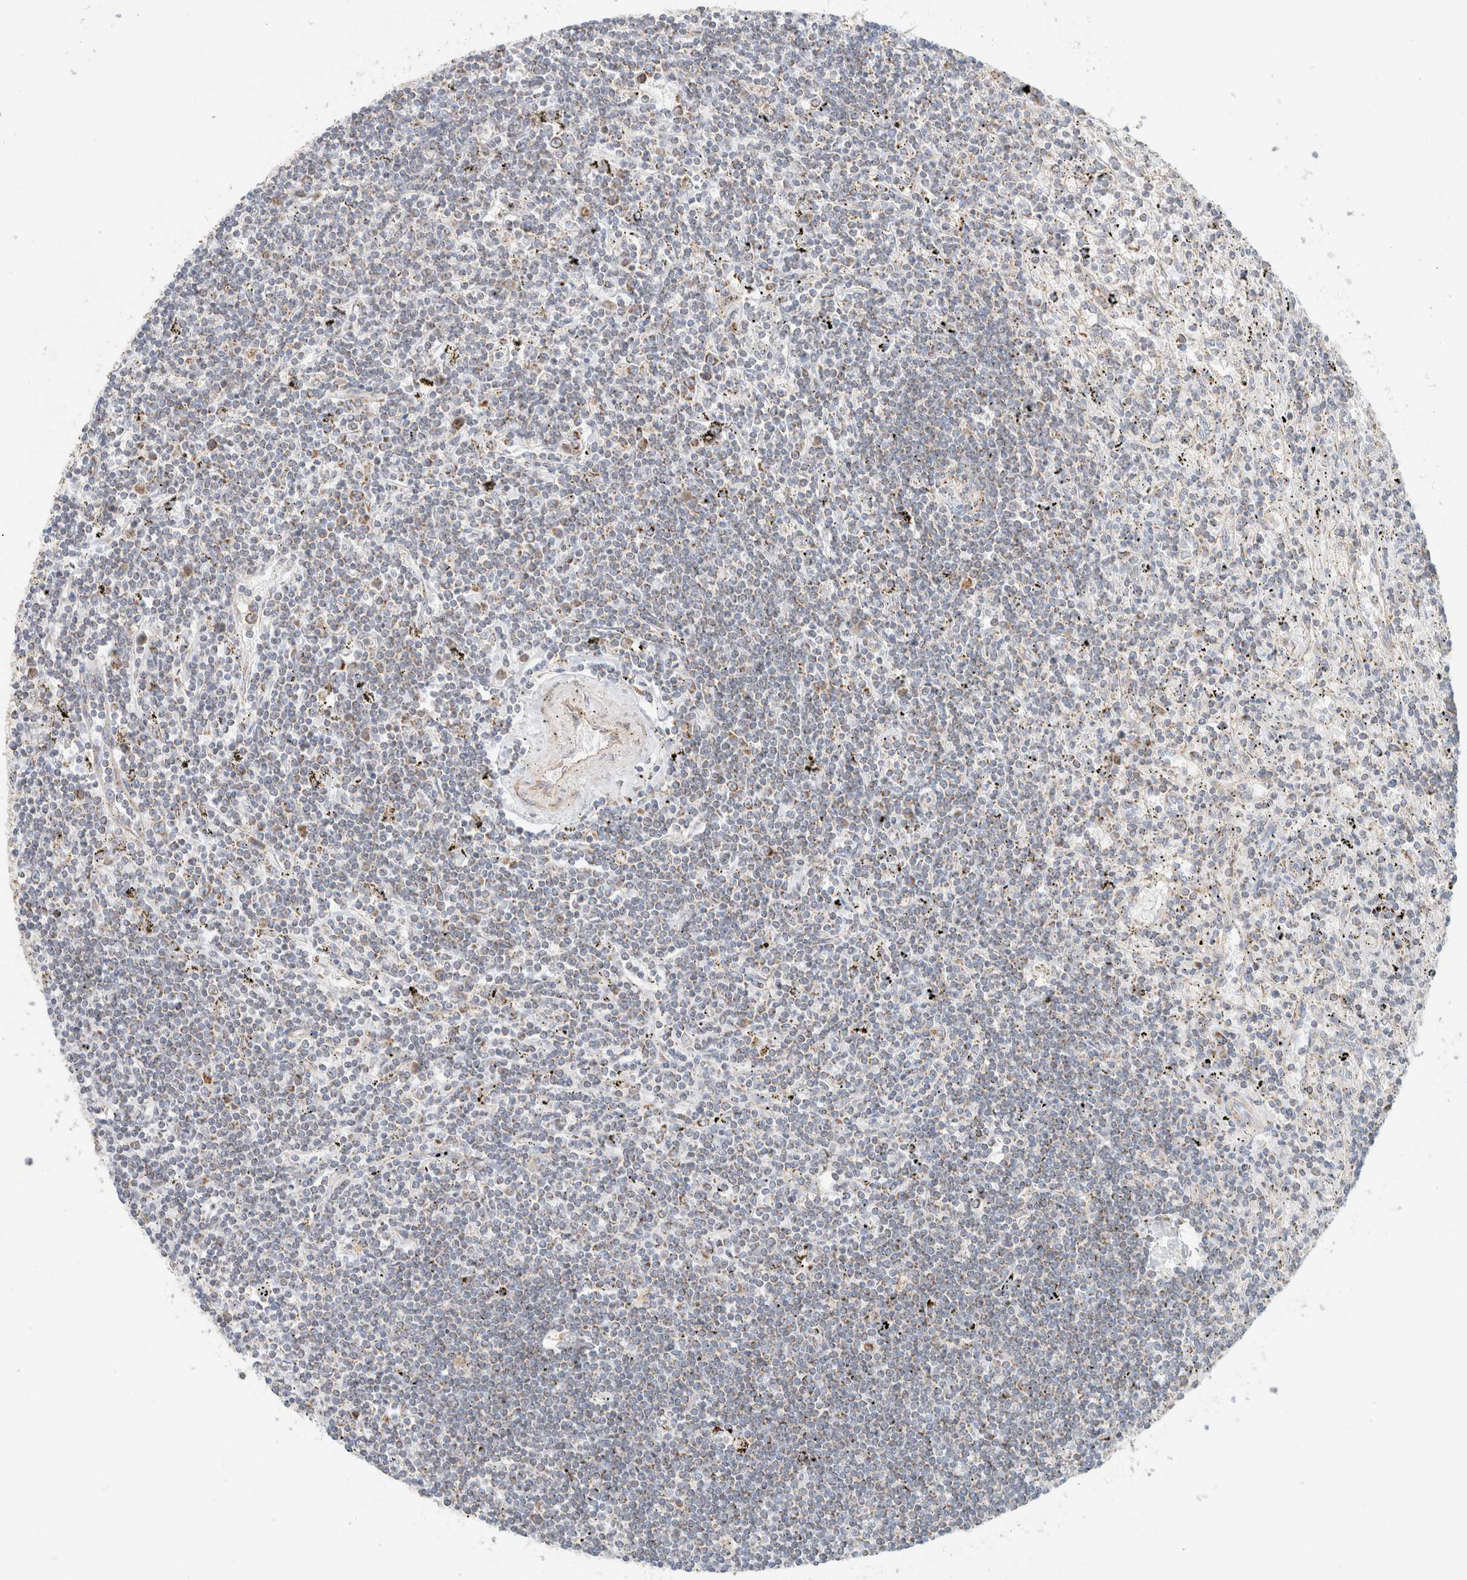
{"staining": {"intensity": "moderate", "quantity": "<25%", "location": "cytoplasmic/membranous"}, "tissue": "lymphoma", "cell_type": "Tumor cells", "image_type": "cancer", "snomed": [{"axis": "morphology", "description": "Malignant lymphoma, non-Hodgkin's type, Low grade"}, {"axis": "topography", "description": "Spleen"}], "caption": "An image showing moderate cytoplasmic/membranous positivity in about <25% of tumor cells in malignant lymphoma, non-Hodgkin's type (low-grade), as visualized by brown immunohistochemical staining.", "gene": "MRM3", "patient": {"sex": "male", "age": 76}}